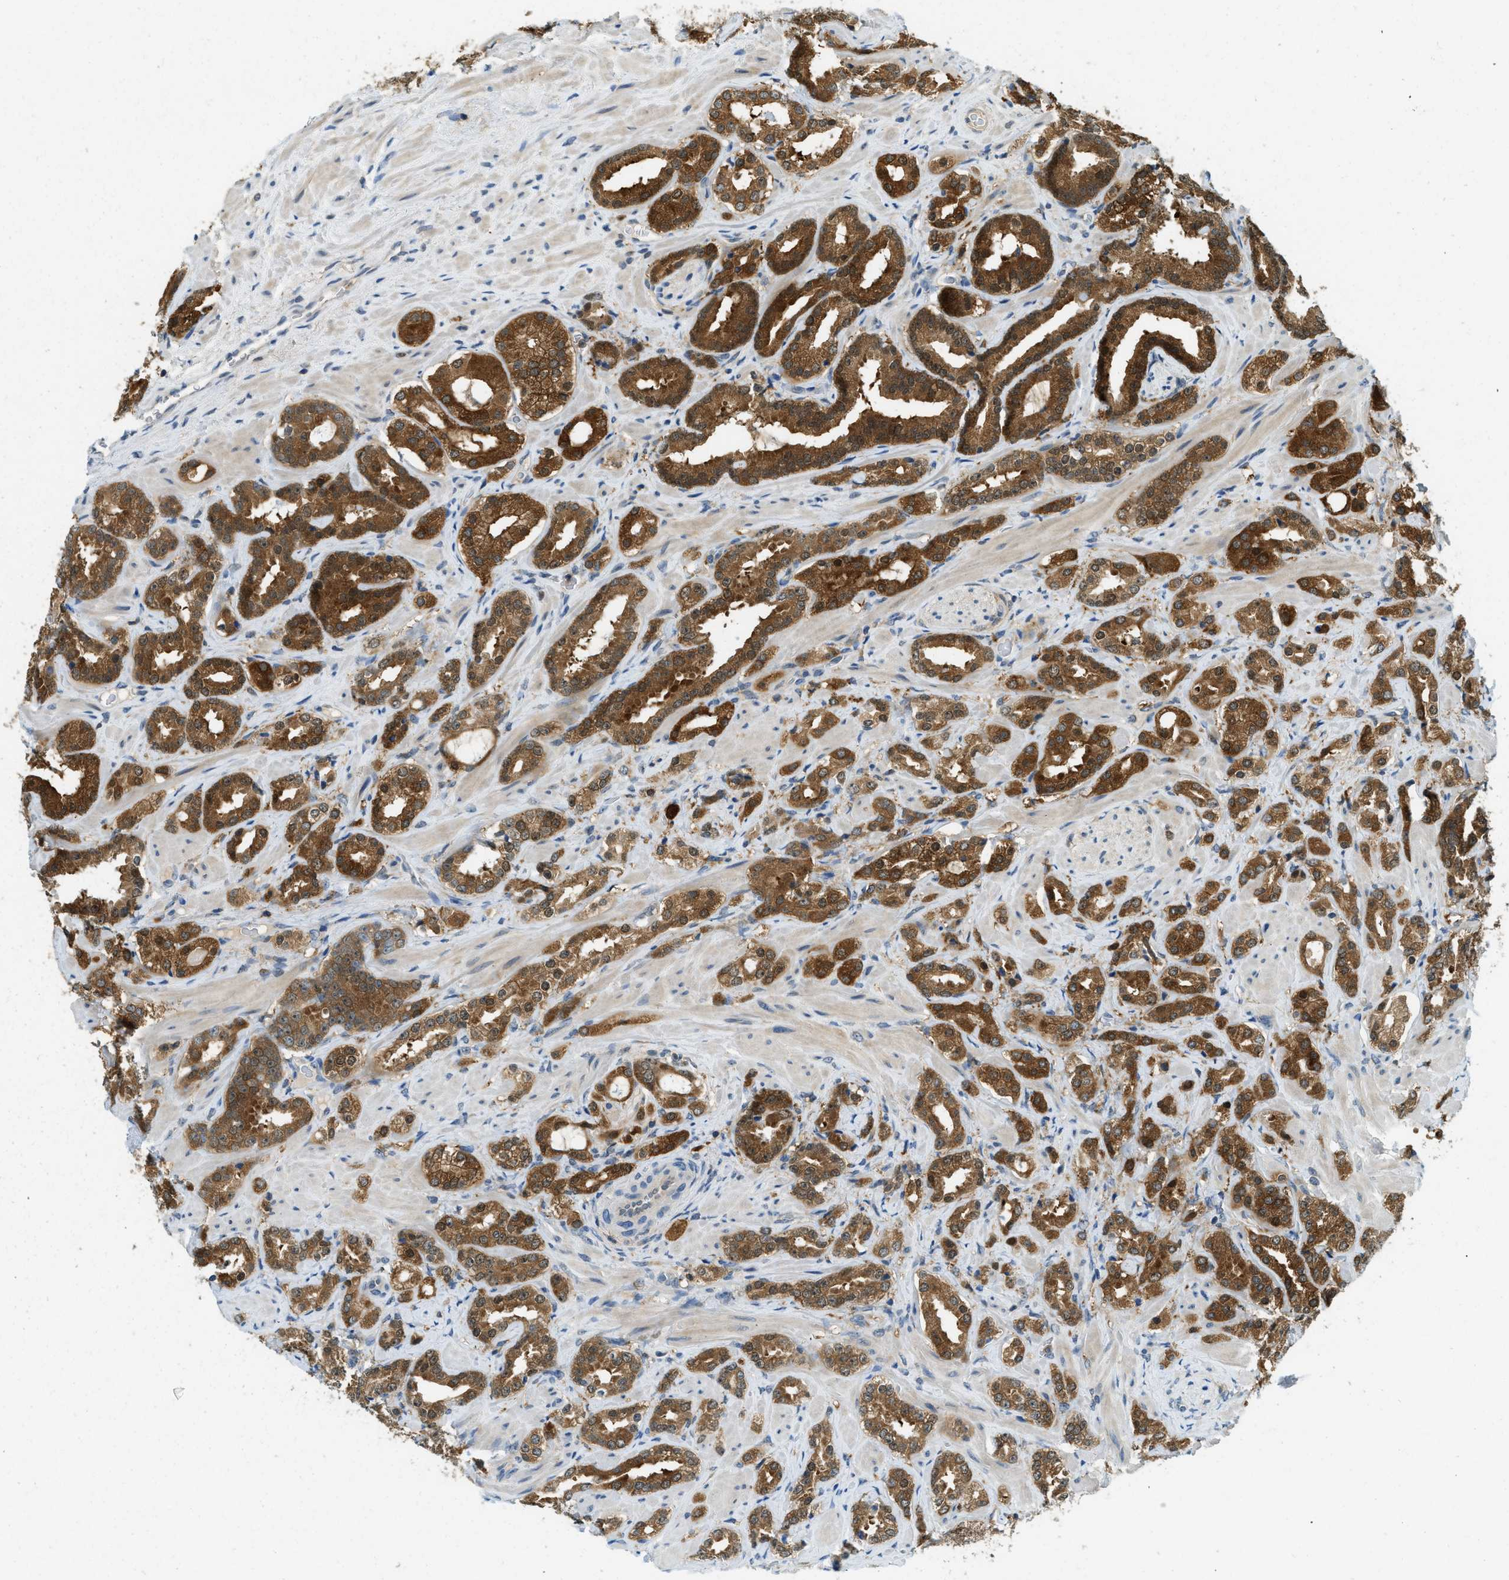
{"staining": {"intensity": "strong", "quantity": ">75%", "location": "cytoplasmic/membranous,nuclear"}, "tissue": "prostate cancer", "cell_type": "Tumor cells", "image_type": "cancer", "snomed": [{"axis": "morphology", "description": "Adenocarcinoma, High grade"}, {"axis": "topography", "description": "Prostate"}], "caption": "Strong cytoplasmic/membranous and nuclear expression is appreciated in approximately >75% of tumor cells in prostate high-grade adenocarcinoma.", "gene": "GMPPB", "patient": {"sex": "male", "age": 64}}